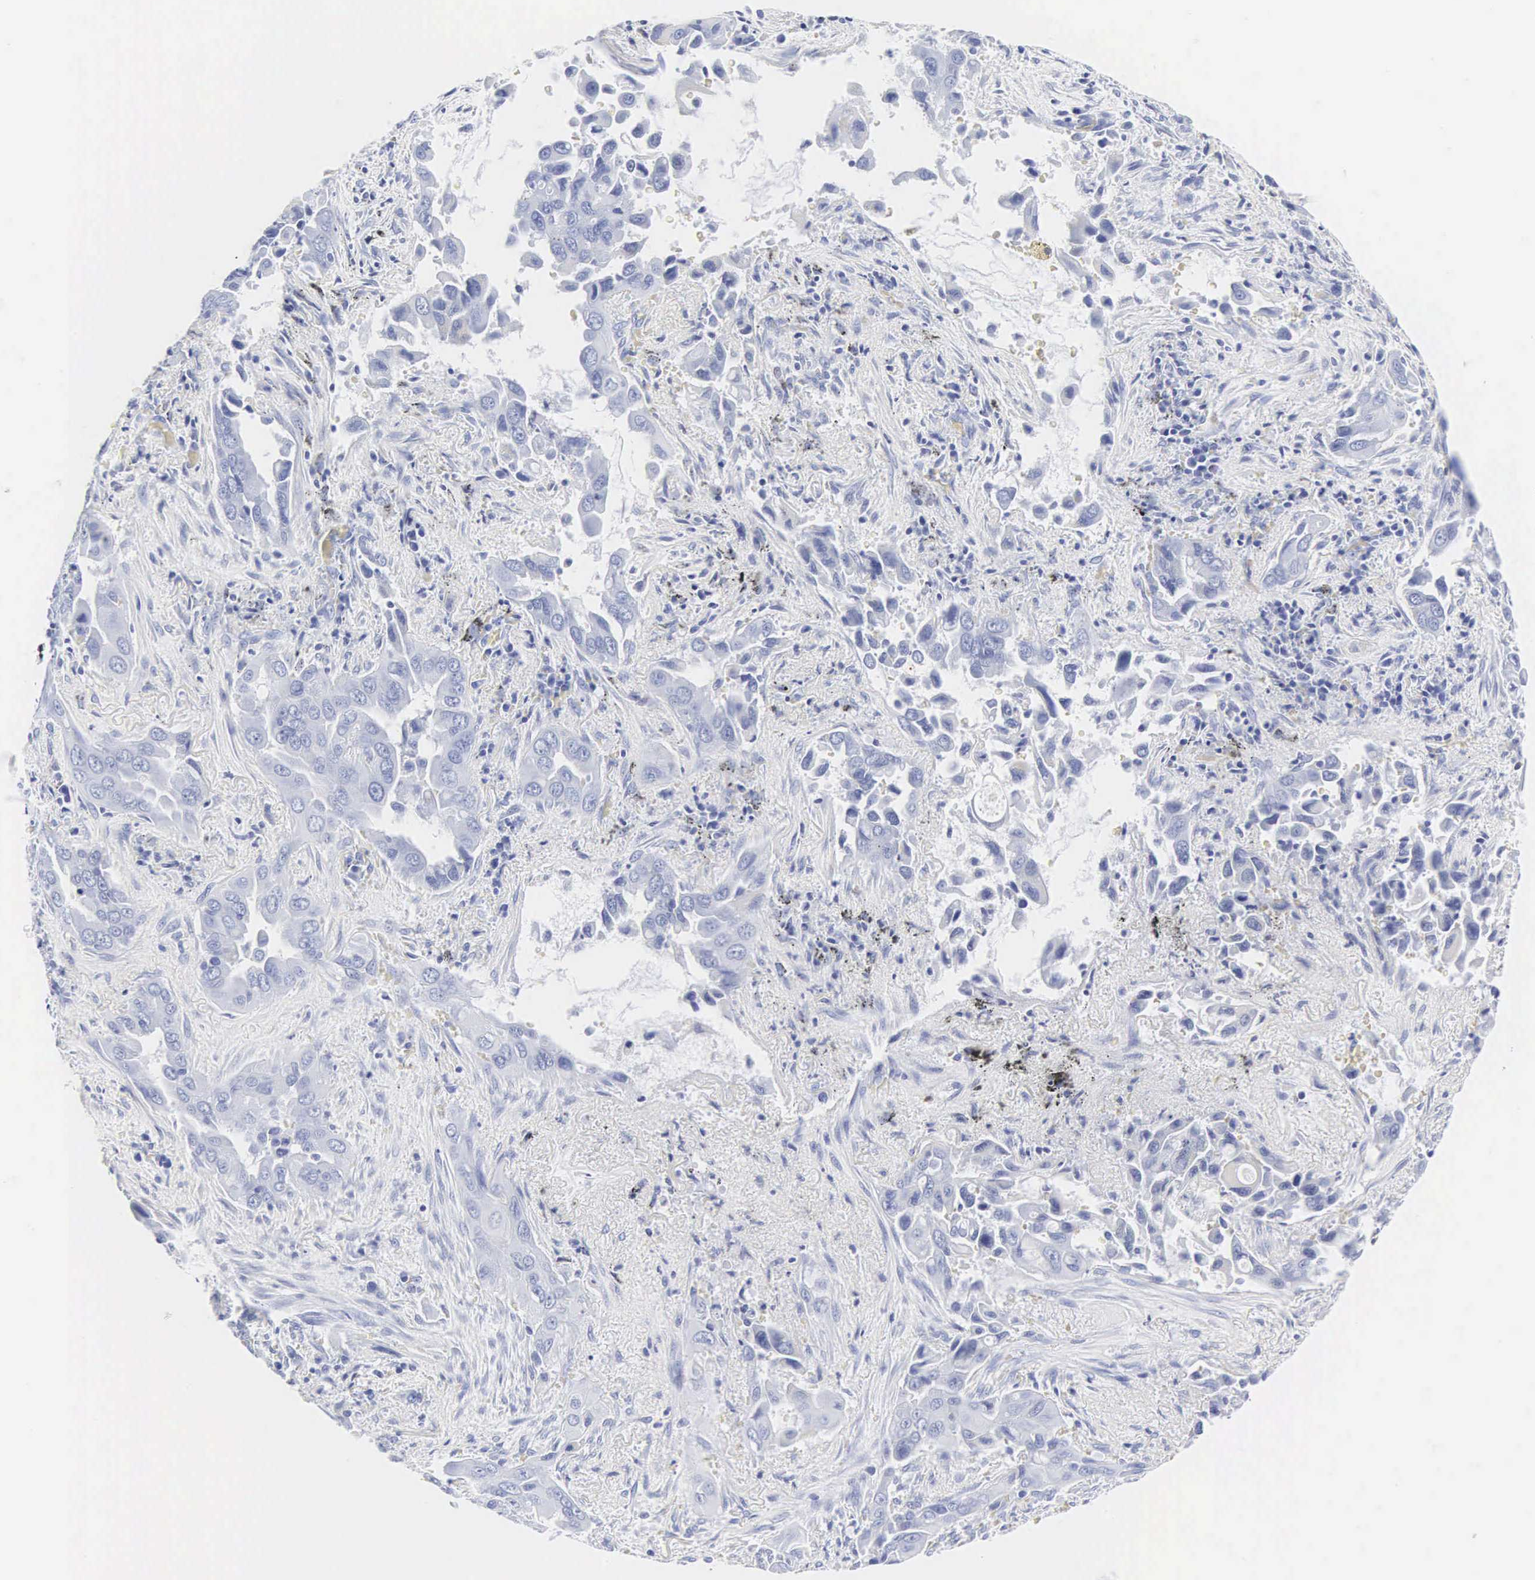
{"staining": {"intensity": "negative", "quantity": "none", "location": "none"}, "tissue": "lung cancer", "cell_type": "Tumor cells", "image_type": "cancer", "snomed": [{"axis": "morphology", "description": "Adenocarcinoma, NOS"}, {"axis": "topography", "description": "Lung"}], "caption": "This is an immunohistochemistry (IHC) photomicrograph of lung cancer (adenocarcinoma). There is no staining in tumor cells.", "gene": "INS", "patient": {"sex": "male", "age": 68}}